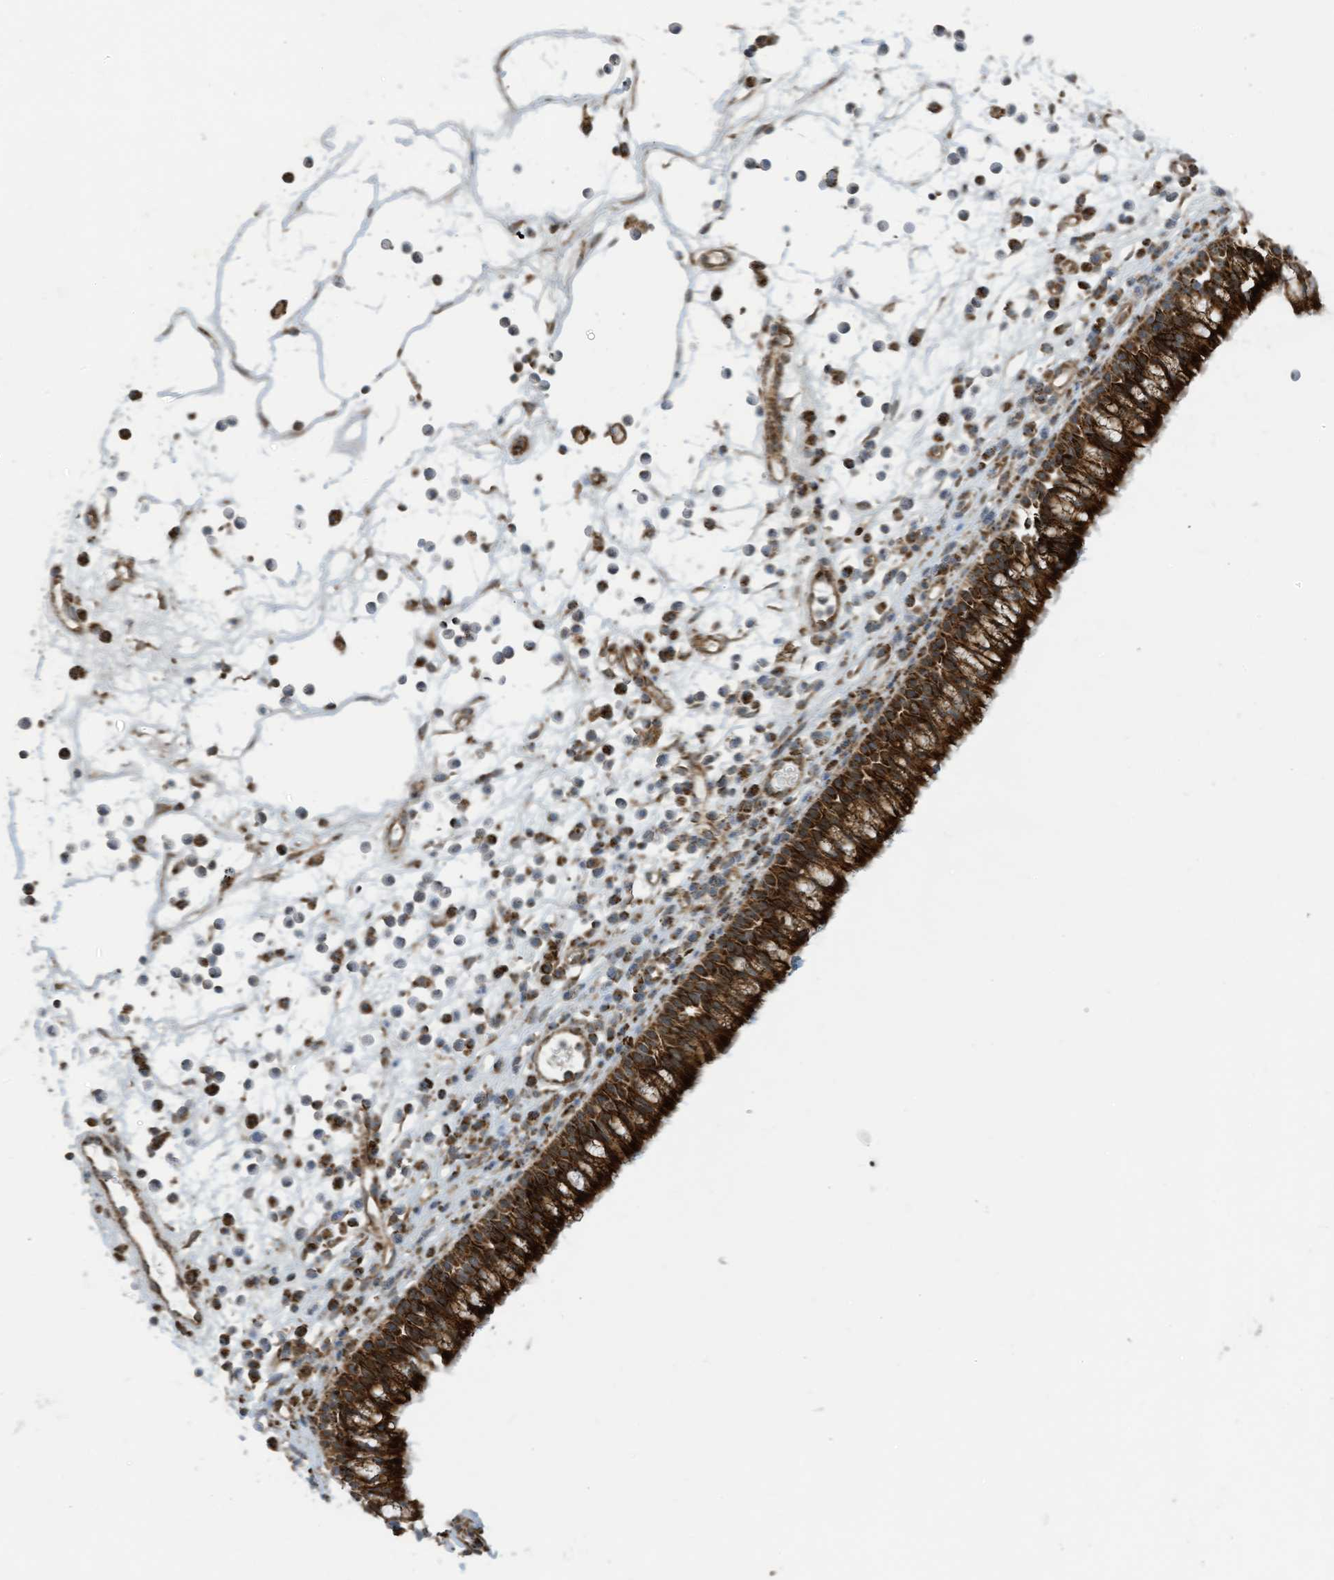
{"staining": {"intensity": "strong", "quantity": ">75%", "location": "cytoplasmic/membranous"}, "tissue": "nasopharynx", "cell_type": "Respiratory epithelial cells", "image_type": "normal", "snomed": [{"axis": "morphology", "description": "Normal tissue, NOS"}, {"axis": "morphology", "description": "Inflammation, NOS"}, {"axis": "morphology", "description": "Malignant melanoma, Metastatic site"}, {"axis": "topography", "description": "Nasopharynx"}], "caption": "Normal nasopharynx exhibits strong cytoplasmic/membranous staining in about >75% of respiratory epithelial cells, visualized by immunohistochemistry.", "gene": "COX10", "patient": {"sex": "male", "age": 70}}